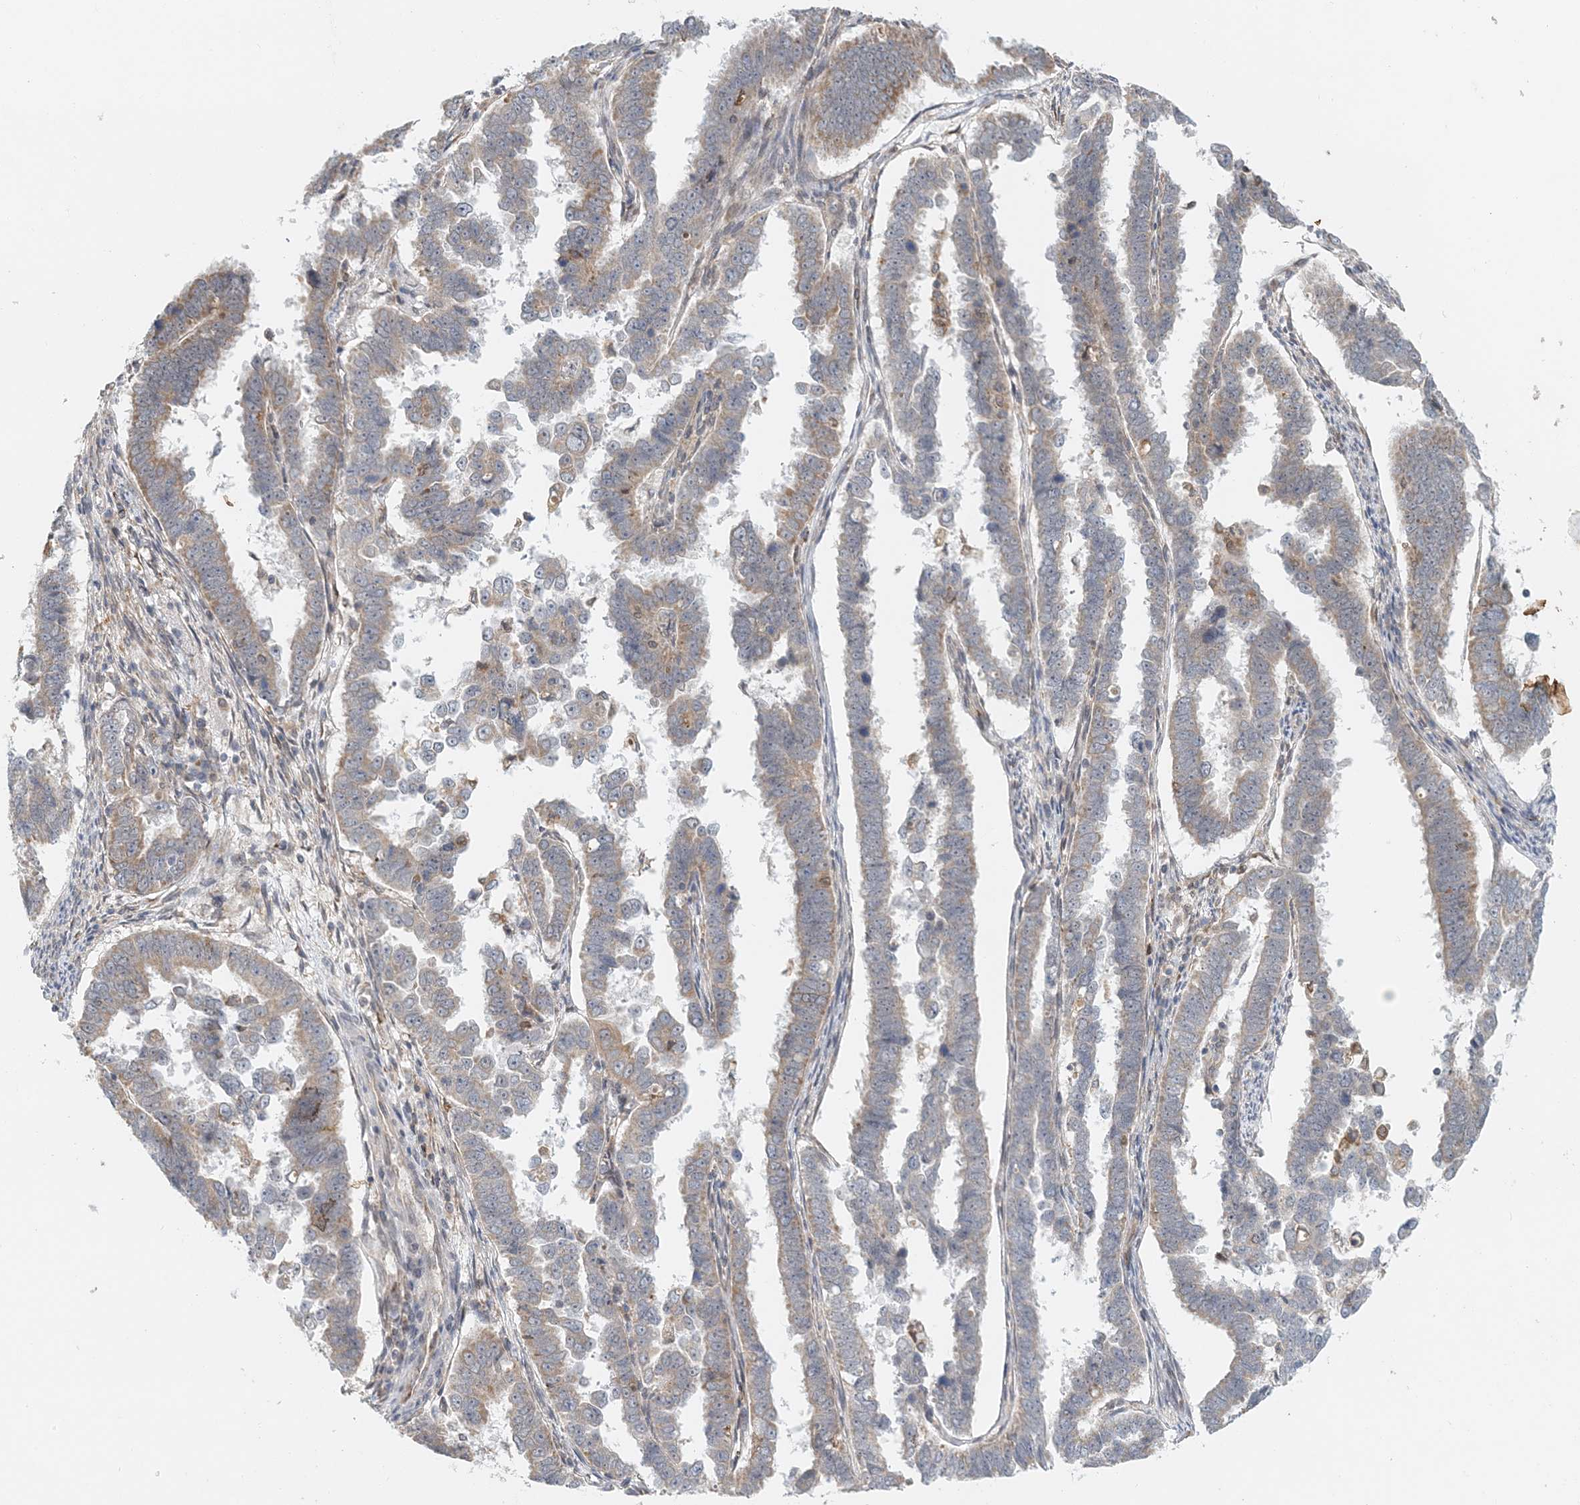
{"staining": {"intensity": "moderate", "quantity": "25%-75%", "location": "cytoplasmic/membranous"}, "tissue": "endometrial cancer", "cell_type": "Tumor cells", "image_type": "cancer", "snomed": [{"axis": "morphology", "description": "Adenocarcinoma, NOS"}, {"axis": "topography", "description": "Endometrium"}], "caption": "An image of endometrial cancer (adenocarcinoma) stained for a protein reveals moderate cytoplasmic/membranous brown staining in tumor cells.", "gene": "PCYOX1L", "patient": {"sex": "female", "age": 75}}